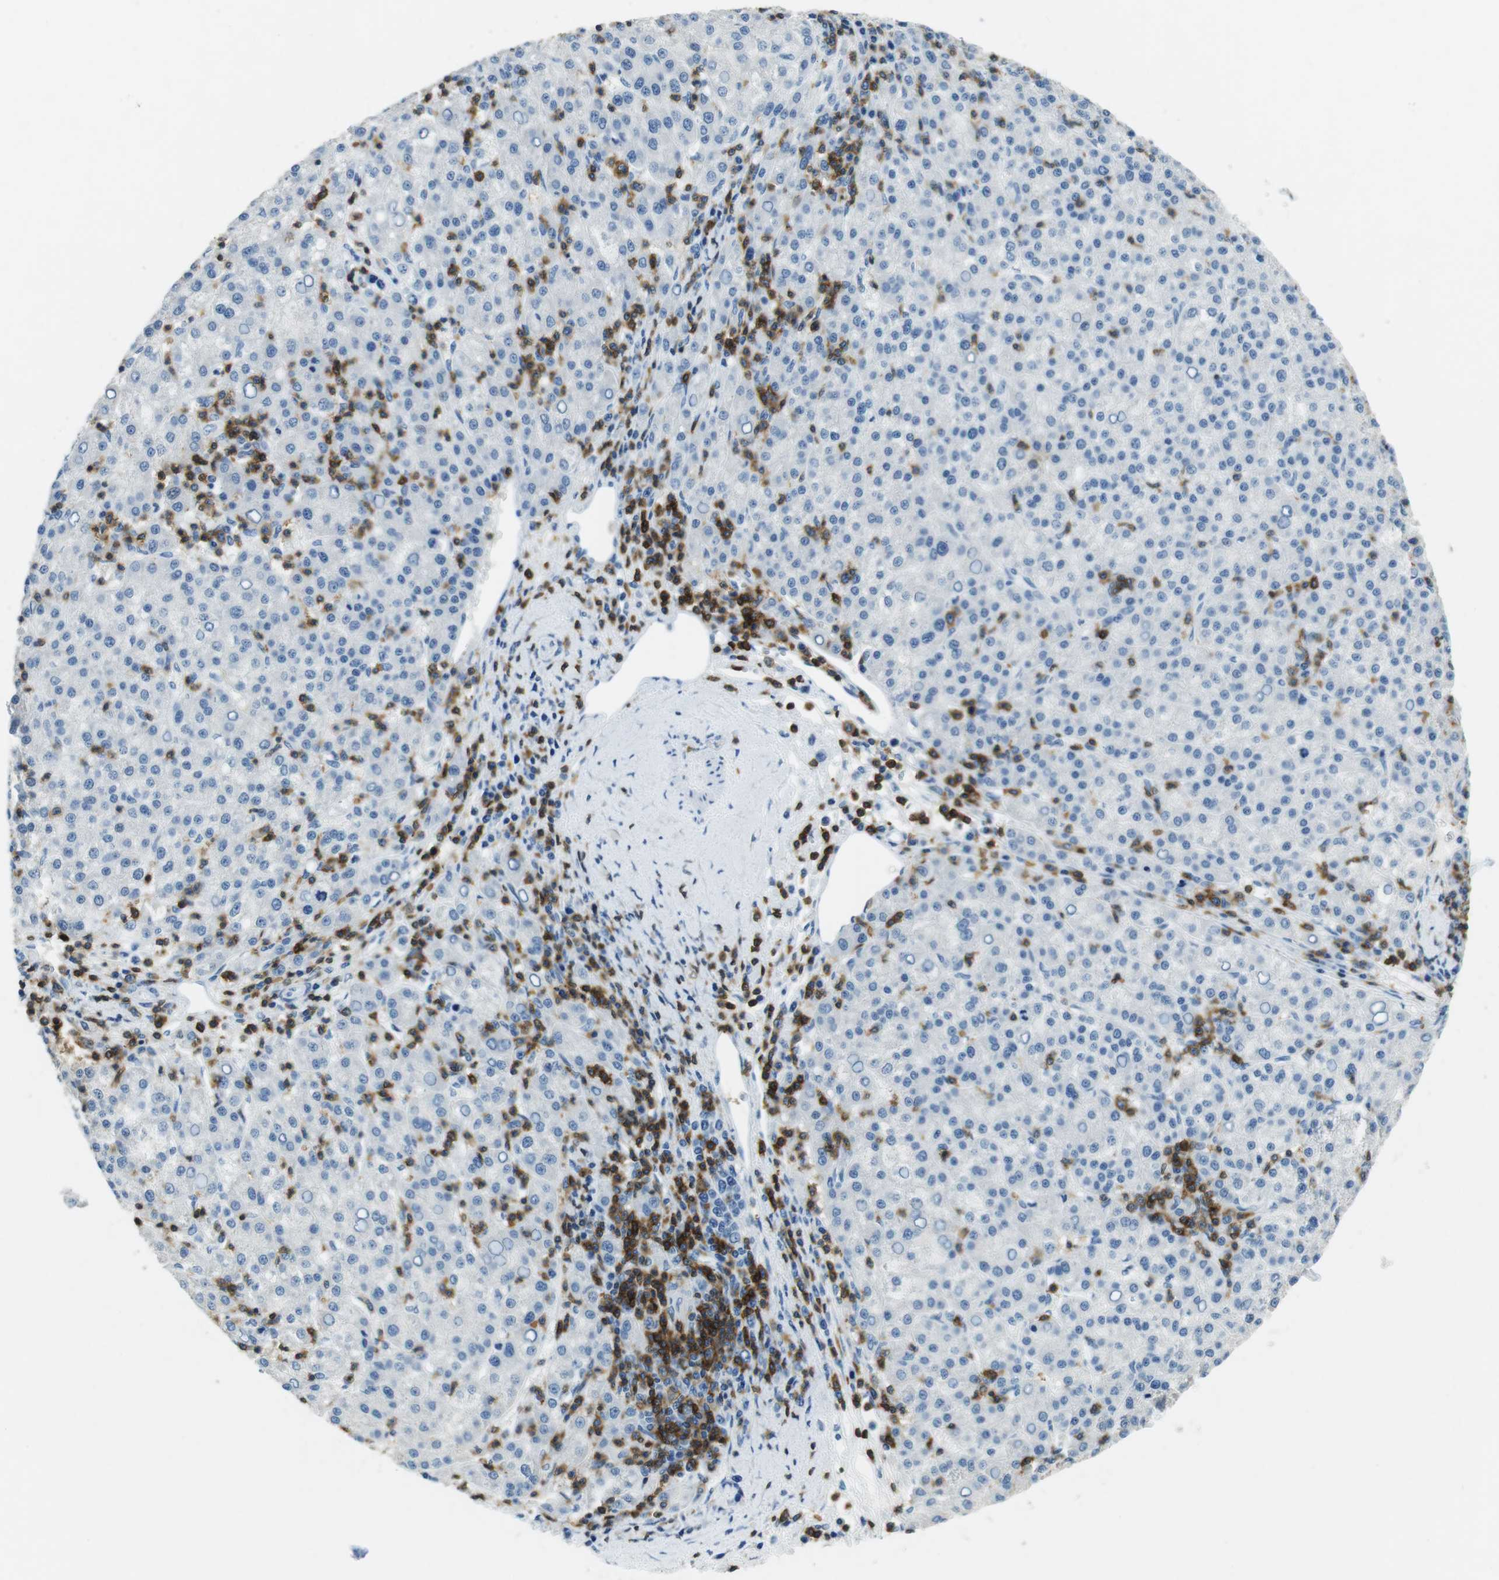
{"staining": {"intensity": "negative", "quantity": "none", "location": "none"}, "tissue": "liver cancer", "cell_type": "Tumor cells", "image_type": "cancer", "snomed": [{"axis": "morphology", "description": "Carcinoma, Hepatocellular, NOS"}, {"axis": "topography", "description": "Liver"}], "caption": "This is an IHC photomicrograph of human liver hepatocellular carcinoma. There is no staining in tumor cells.", "gene": "LAT", "patient": {"sex": "female", "age": 58}}